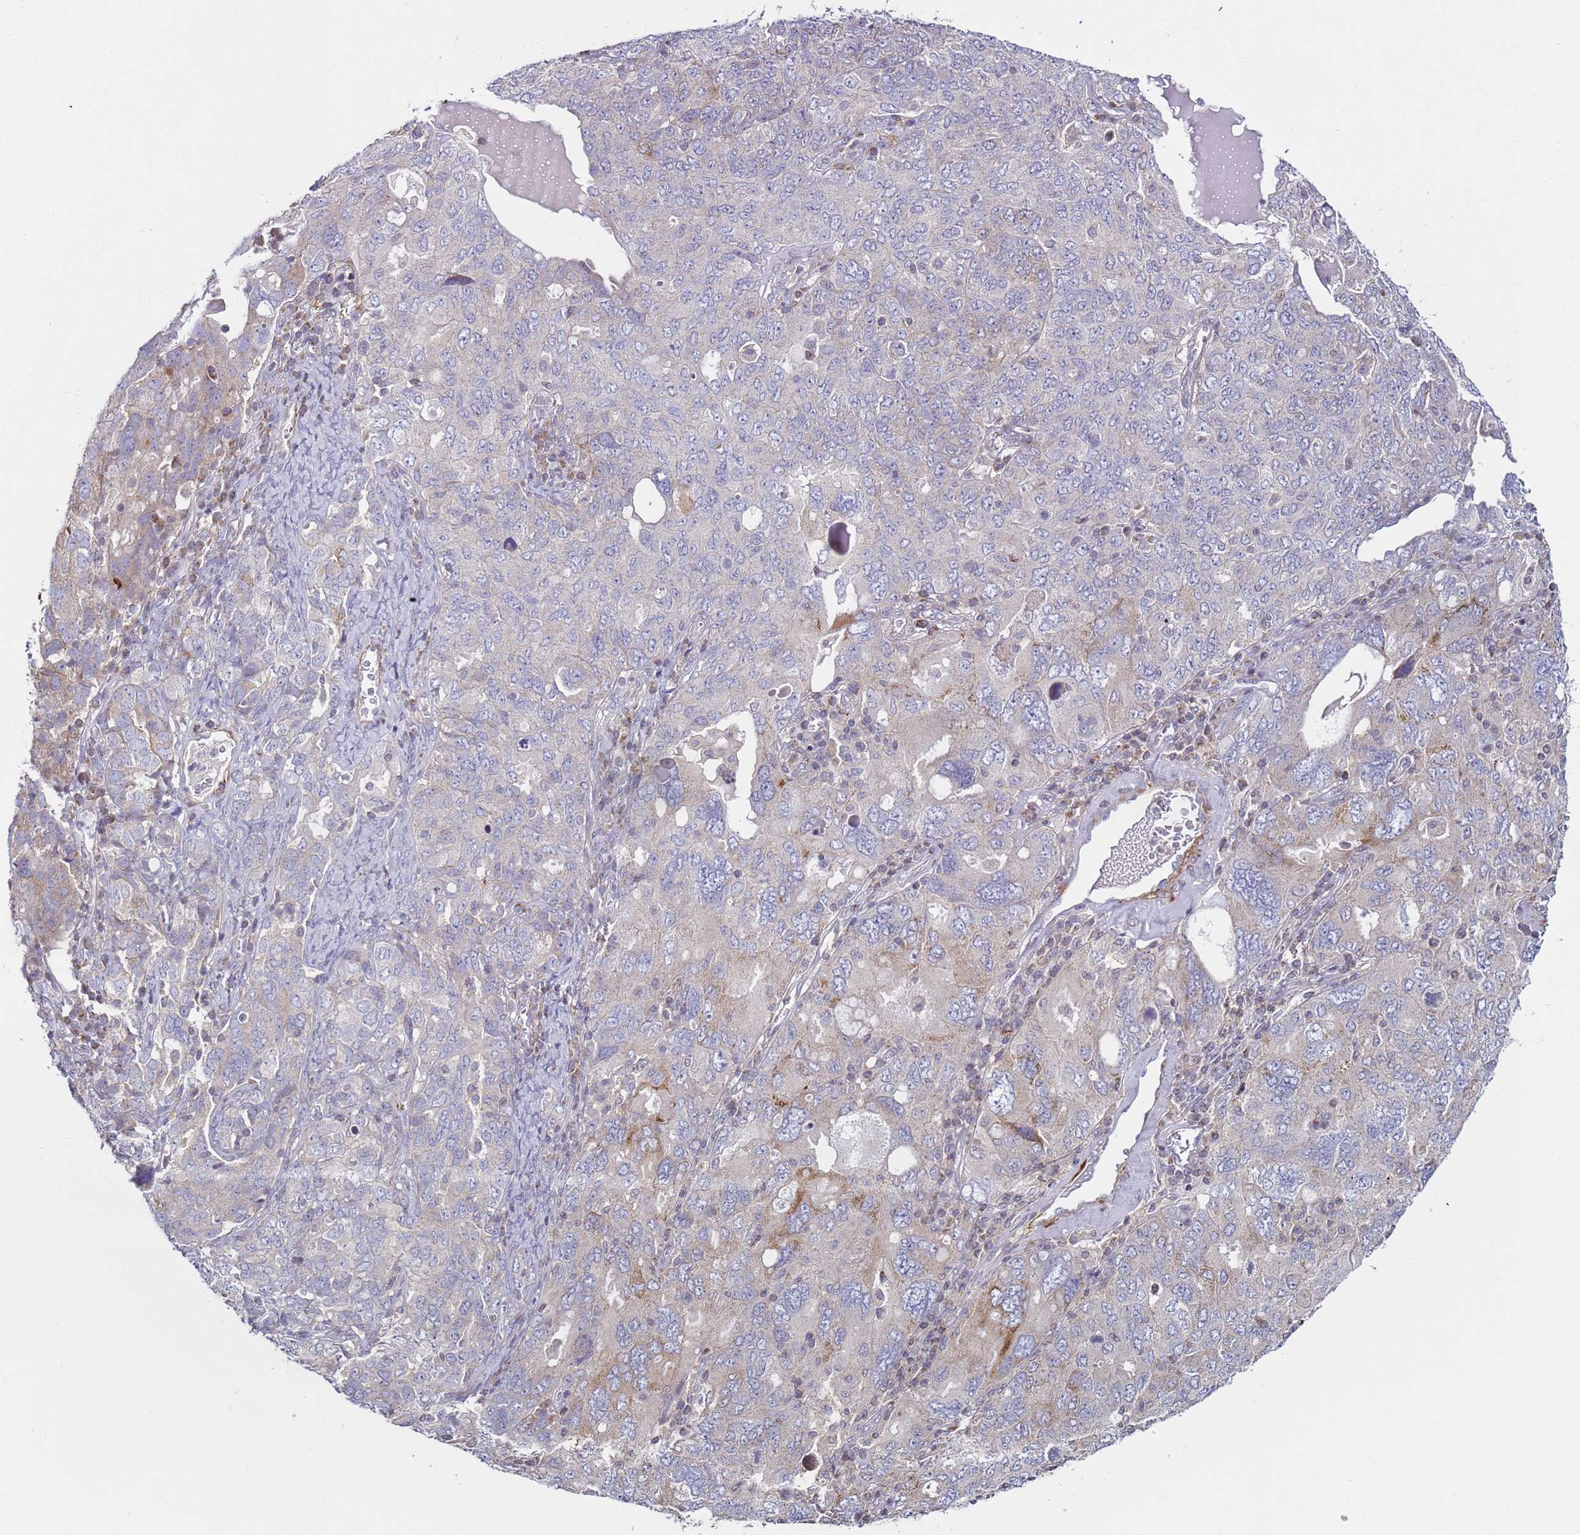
{"staining": {"intensity": "moderate", "quantity": "<25%", "location": "cytoplasmic/membranous"}, "tissue": "ovarian cancer", "cell_type": "Tumor cells", "image_type": "cancer", "snomed": [{"axis": "morphology", "description": "Carcinoma, endometroid"}, {"axis": "topography", "description": "Ovary"}], "caption": "Moderate cytoplasmic/membranous positivity for a protein is present in about <25% of tumor cells of ovarian cancer (endometroid carcinoma) using immunohistochemistry (IHC).", "gene": "SNAPC4", "patient": {"sex": "female", "age": 62}}